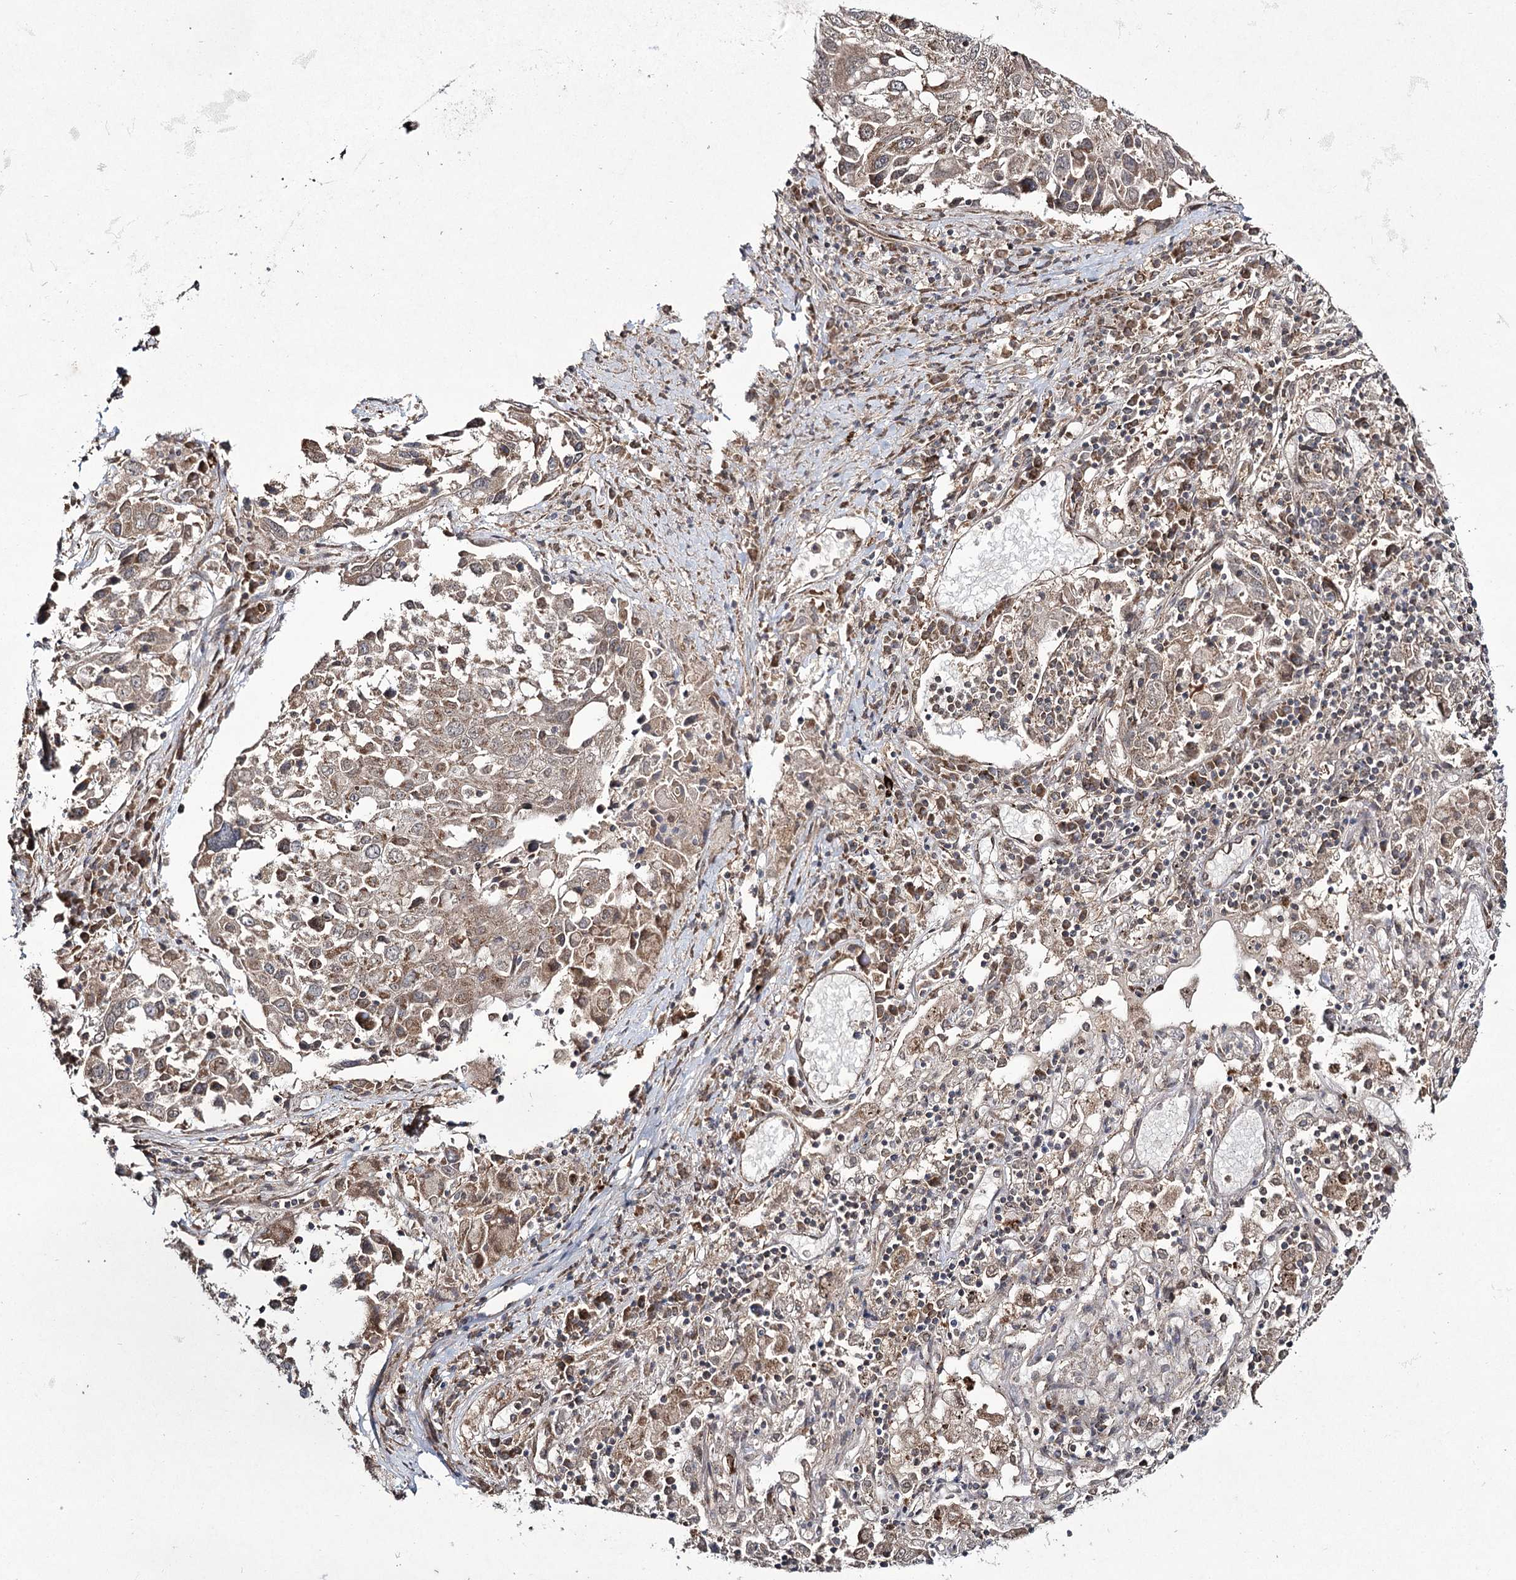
{"staining": {"intensity": "weak", "quantity": "25%-75%", "location": "cytoplasmic/membranous"}, "tissue": "lung cancer", "cell_type": "Tumor cells", "image_type": "cancer", "snomed": [{"axis": "morphology", "description": "Squamous cell carcinoma, NOS"}, {"axis": "topography", "description": "Lung"}], "caption": "This micrograph exhibits lung cancer stained with immunohistochemistry (IHC) to label a protein in brown. The cytoplasmic/membranous of tumor cells show weak positivity for the protein. Nuclei are counter-stained blue.", "gene": "TRNT1", "patient": {"sex": "male", "age": 65}}